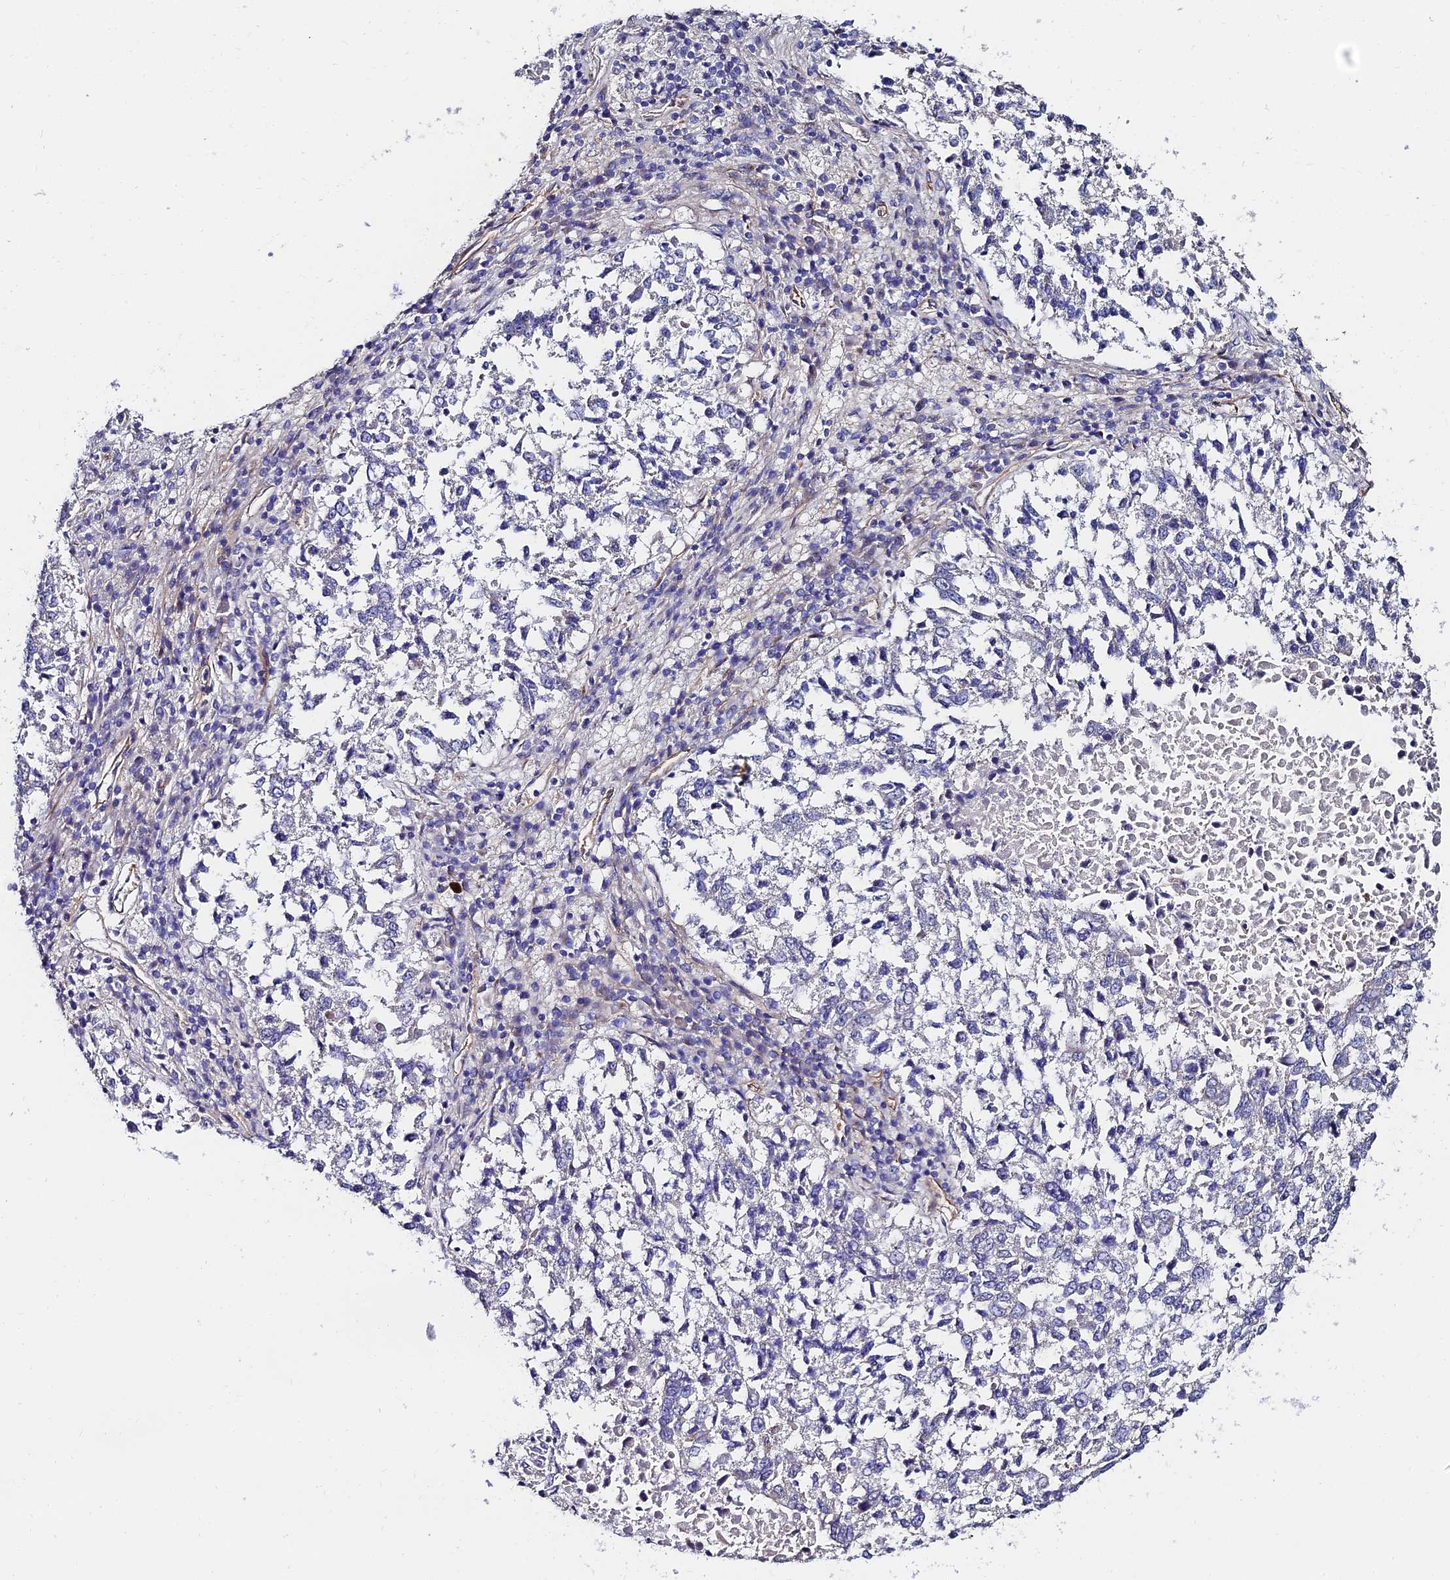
{"staining": {"intensity": "negative", "quantity": "none", "location": "none"}, "tissue": "lung cancer", "cell_type": "Tumor cells", "image_type": "cancer", "snomed": [{"axis": "morphology", "description": "Squamous cell carcinoma, NOS"}, {"axis": "topography", "description": "Lung"}], "caption": "An IHC photomicrograph of lung cancer is shown. There is no staining in tumor cells of lung cancer. (Immunohistochemistry, brightfield microscopy, high magnification).", "gene": "ADGRF3", "patient": {"sex": "male", "age": 73}}